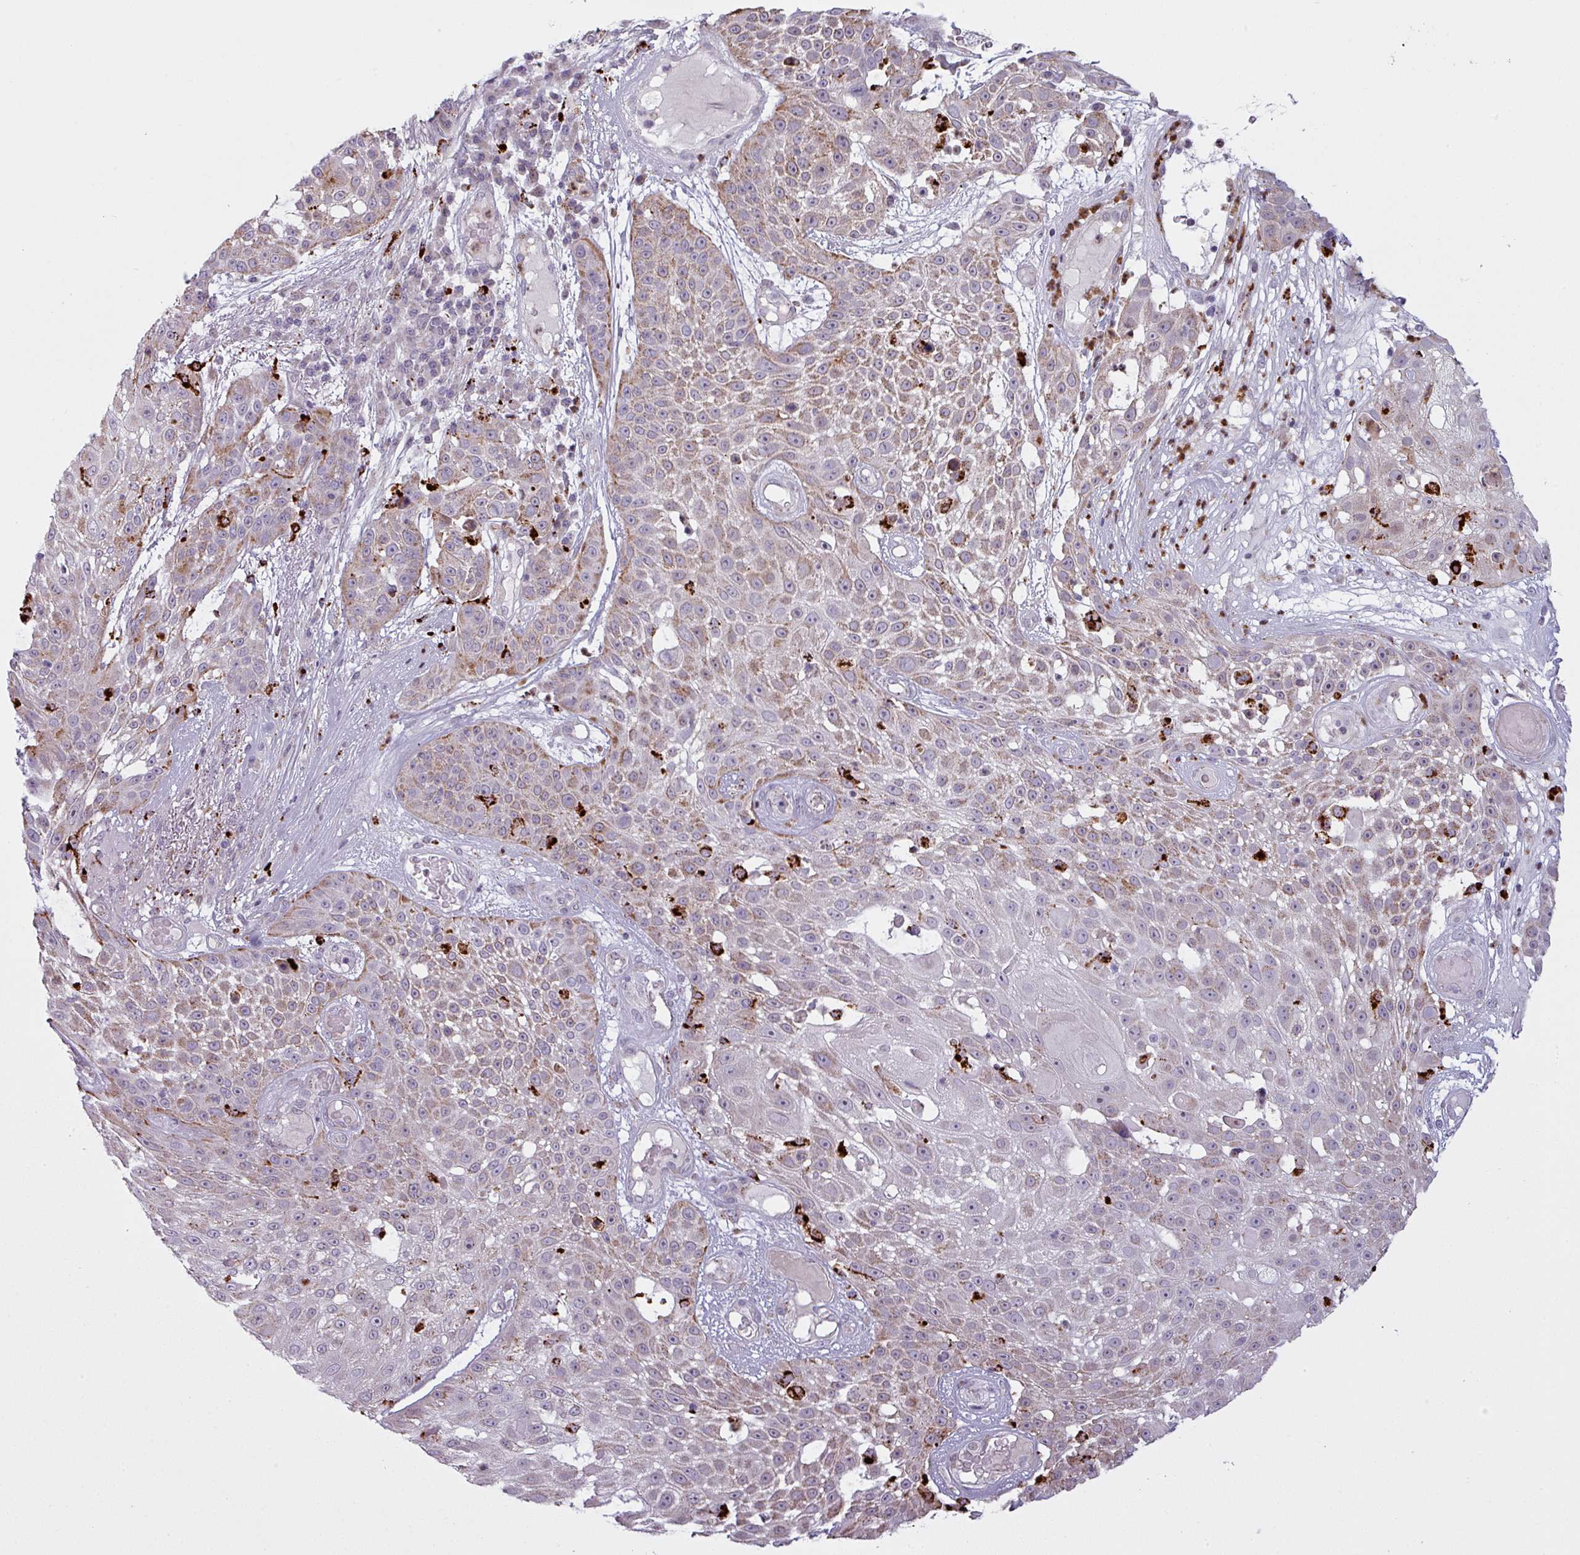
{"staining": {"intensity": "moderate", "quantity": "25%-75%", "location": "cytoplasmic/membranous"}, "tissue": "skin cancer", "cell_type": "Tumor cells", "image_type": "cancer", "snomed": [{"axis": "morphology", "description": "Squamous cell carcinoma, NOS"}, {"axis": "topography", "description": "Skin"}], "caption": "This image exhibits skin cancer stained with IHC to label a protein in brown. The cytoplasmic/membranous of tumor cells show moderate positivity for the protein. Nuclei are counter-stained blue.", "gene": "MAP7D2", "patient": {"sex": "female", "age": 86}}